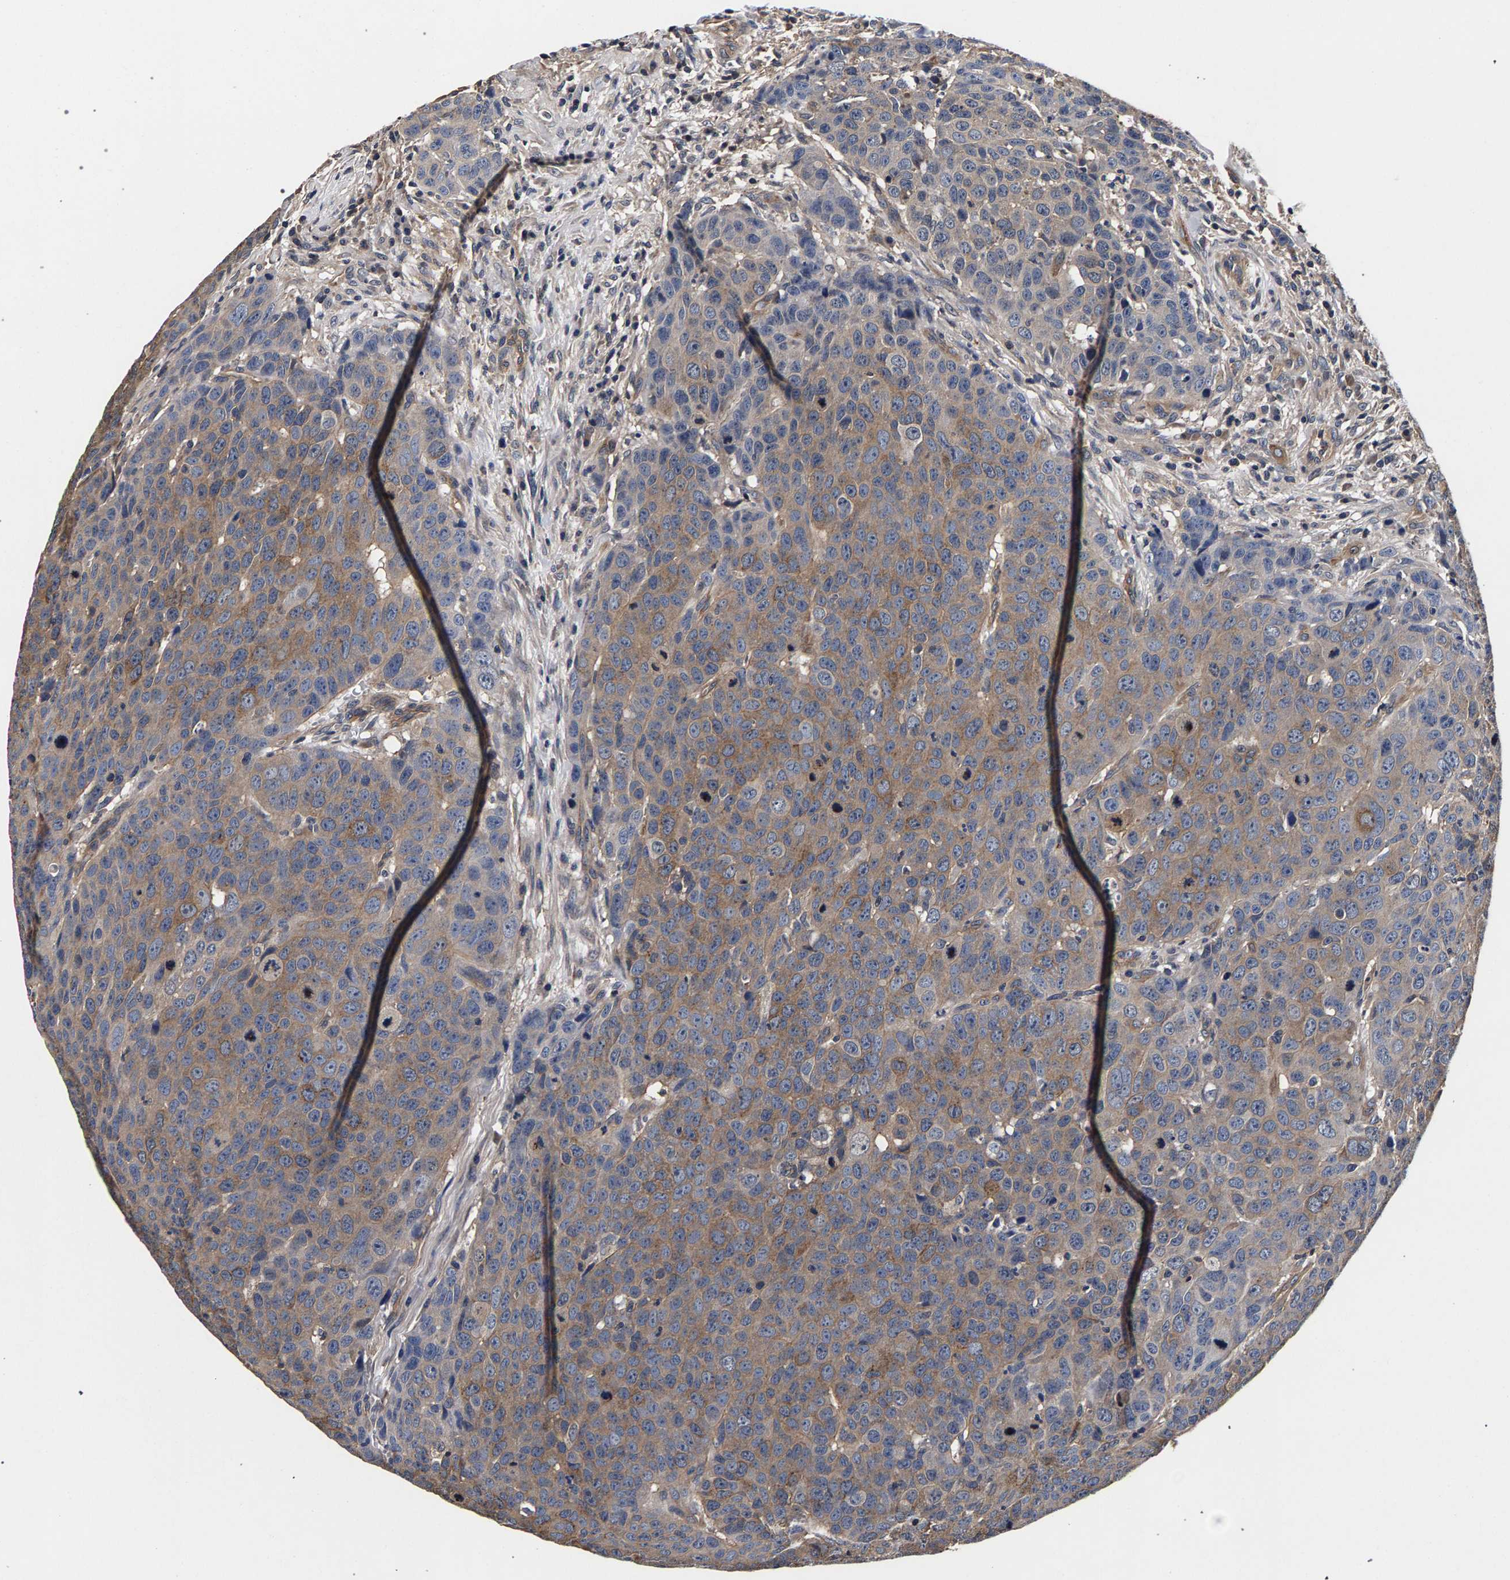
{"staining": {"intensity": "moderate", "quantity": "25%-75%", "location": "cytoplasmic/membranous"}, "tissue": "head and neck cancer", "cell_type": "Tumor cells", "image_type": "cancer", "snomed": [{"axis": "morphology", "description": "Squamous cell carcinoma, NOS"}, {"axis": "topography", "description": "Head-Neck"}], "caption": "Moderate cytoplasmic/membranous protein staining is seen in about 25%-75% of tumor cells in head and neck squamous cell carcinoma.", "gene": "MARCHF7", "patient": {"sex": "male", "age": 66}}